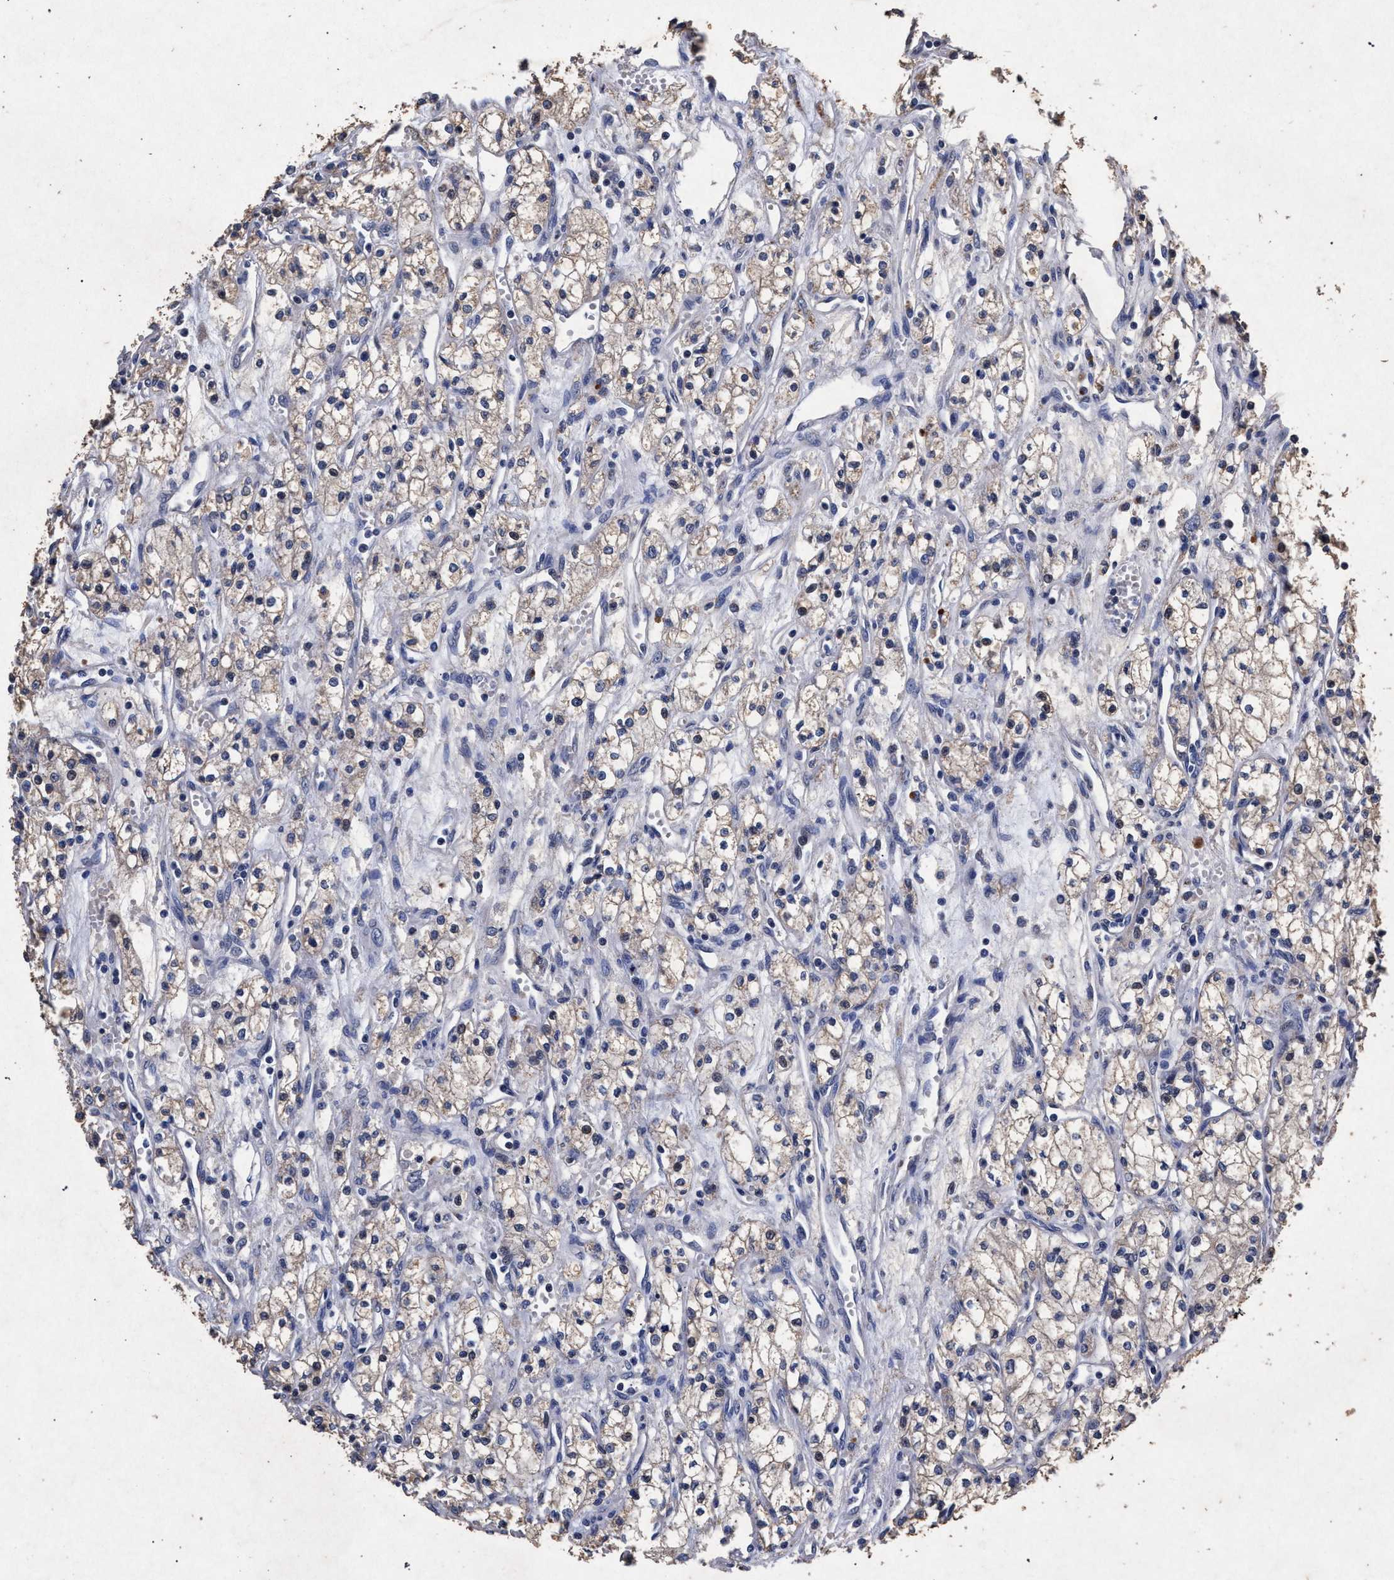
{"staining": {"intensity": "weak", "quantity": "<25%", "location": "cytoplasmic/membranous"}, "tissue": "renal cancer", "cell_type": "Tumor cells", "image_type": "cancer", "snomed": [{"axis": "morphology", "description": "Adenocarcinoma, NOS"}, {"axis": "topography", "description": "Kidney"}], "caption": "Image shows no protein staining in tumor cells of renal cancer tissue. Brightfield microscopy of immunohistochemistry stained with DAB (brown) and hematoxylin (blue), captured at high magnification.", "gene": "ATP1A2", "patient": {"sex": "male", "age": 59}}